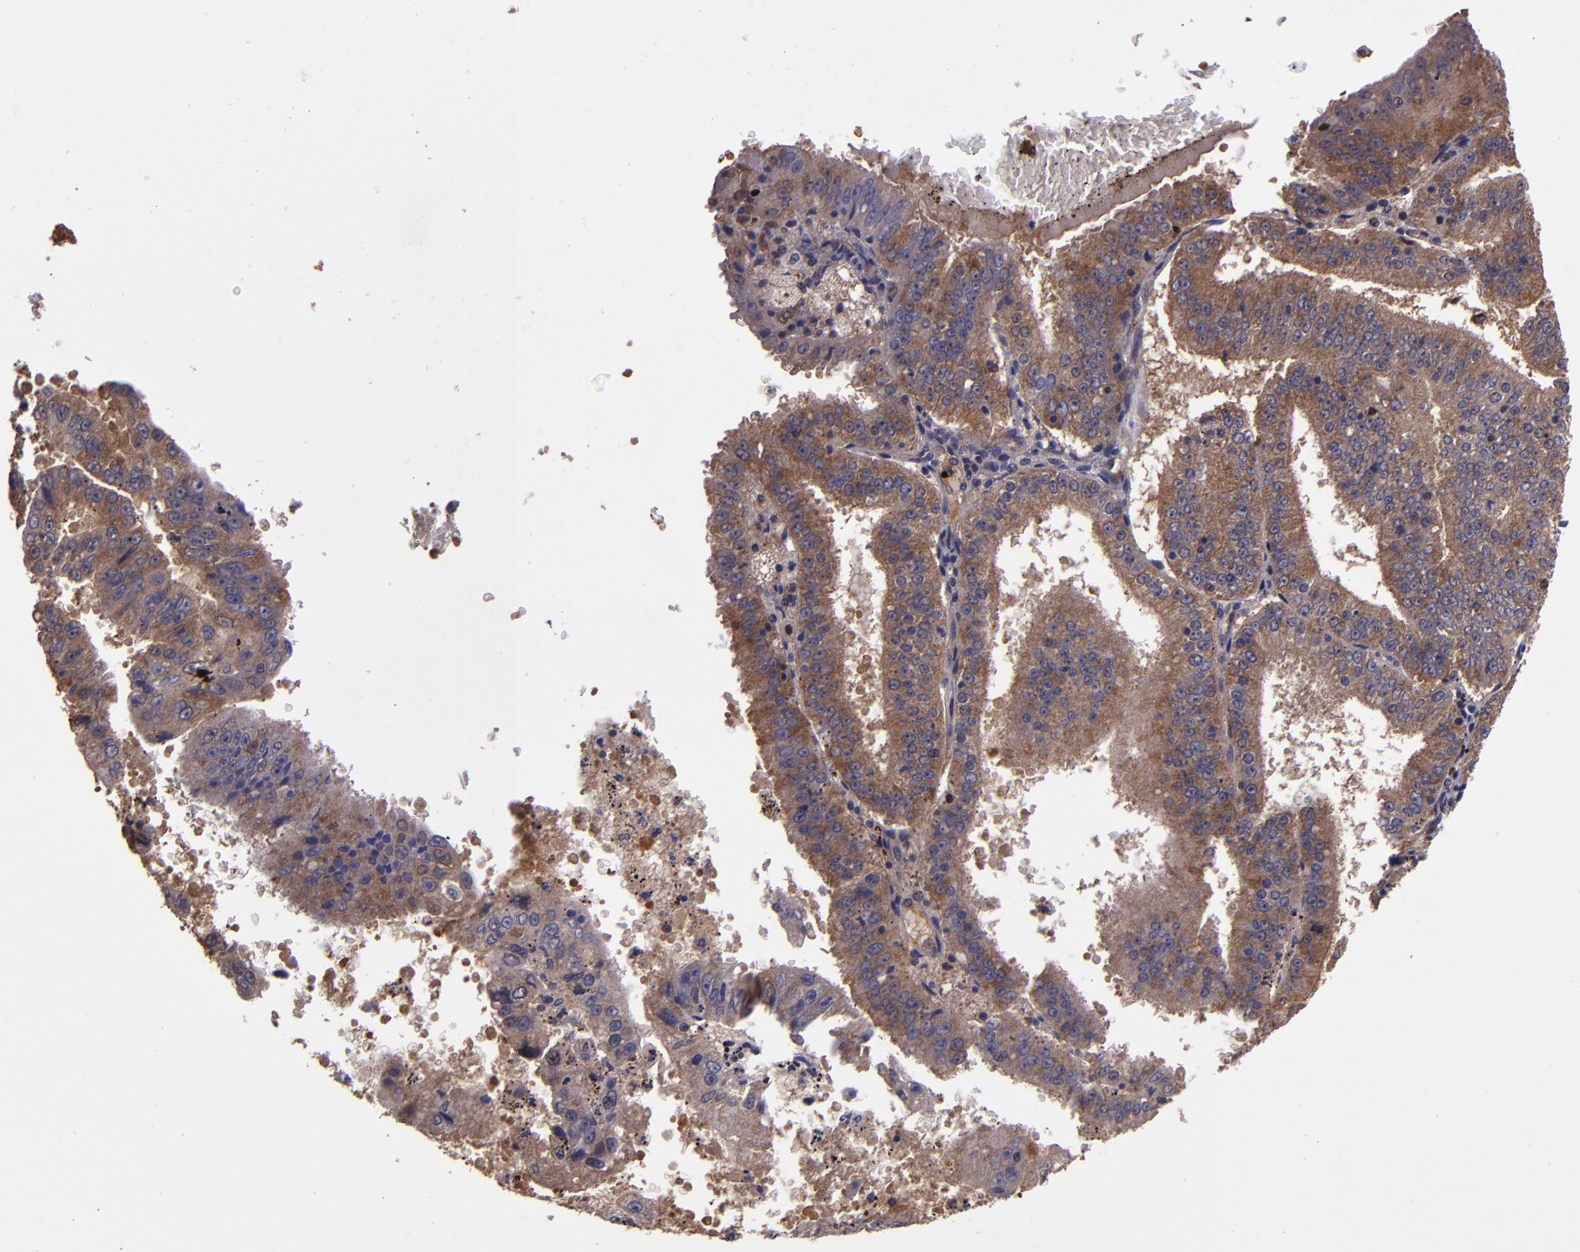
{"staining": {"intensity": "strong", "quantity": ">75%", "location": "cytoplasmic/membranous"}, "tissue": "endometrial cancer", "cell_type": "Tumor cells", "image_type": "cancer", "snomed": [{"axis": "morphology", "description": "Adenocarcinoma, NOS"}, {"axis": "topography", "description": "Endometrium"}], "caption": "A brown stain shows strong cytoplasmic/membranous positivity of a protein in endometrial cancer (adenocarcinoma) tumor cells. (IHC, brightfield microscopy, high magnification).", "gene": "USP51", "patient": {"sex": "female", "age": 66}}